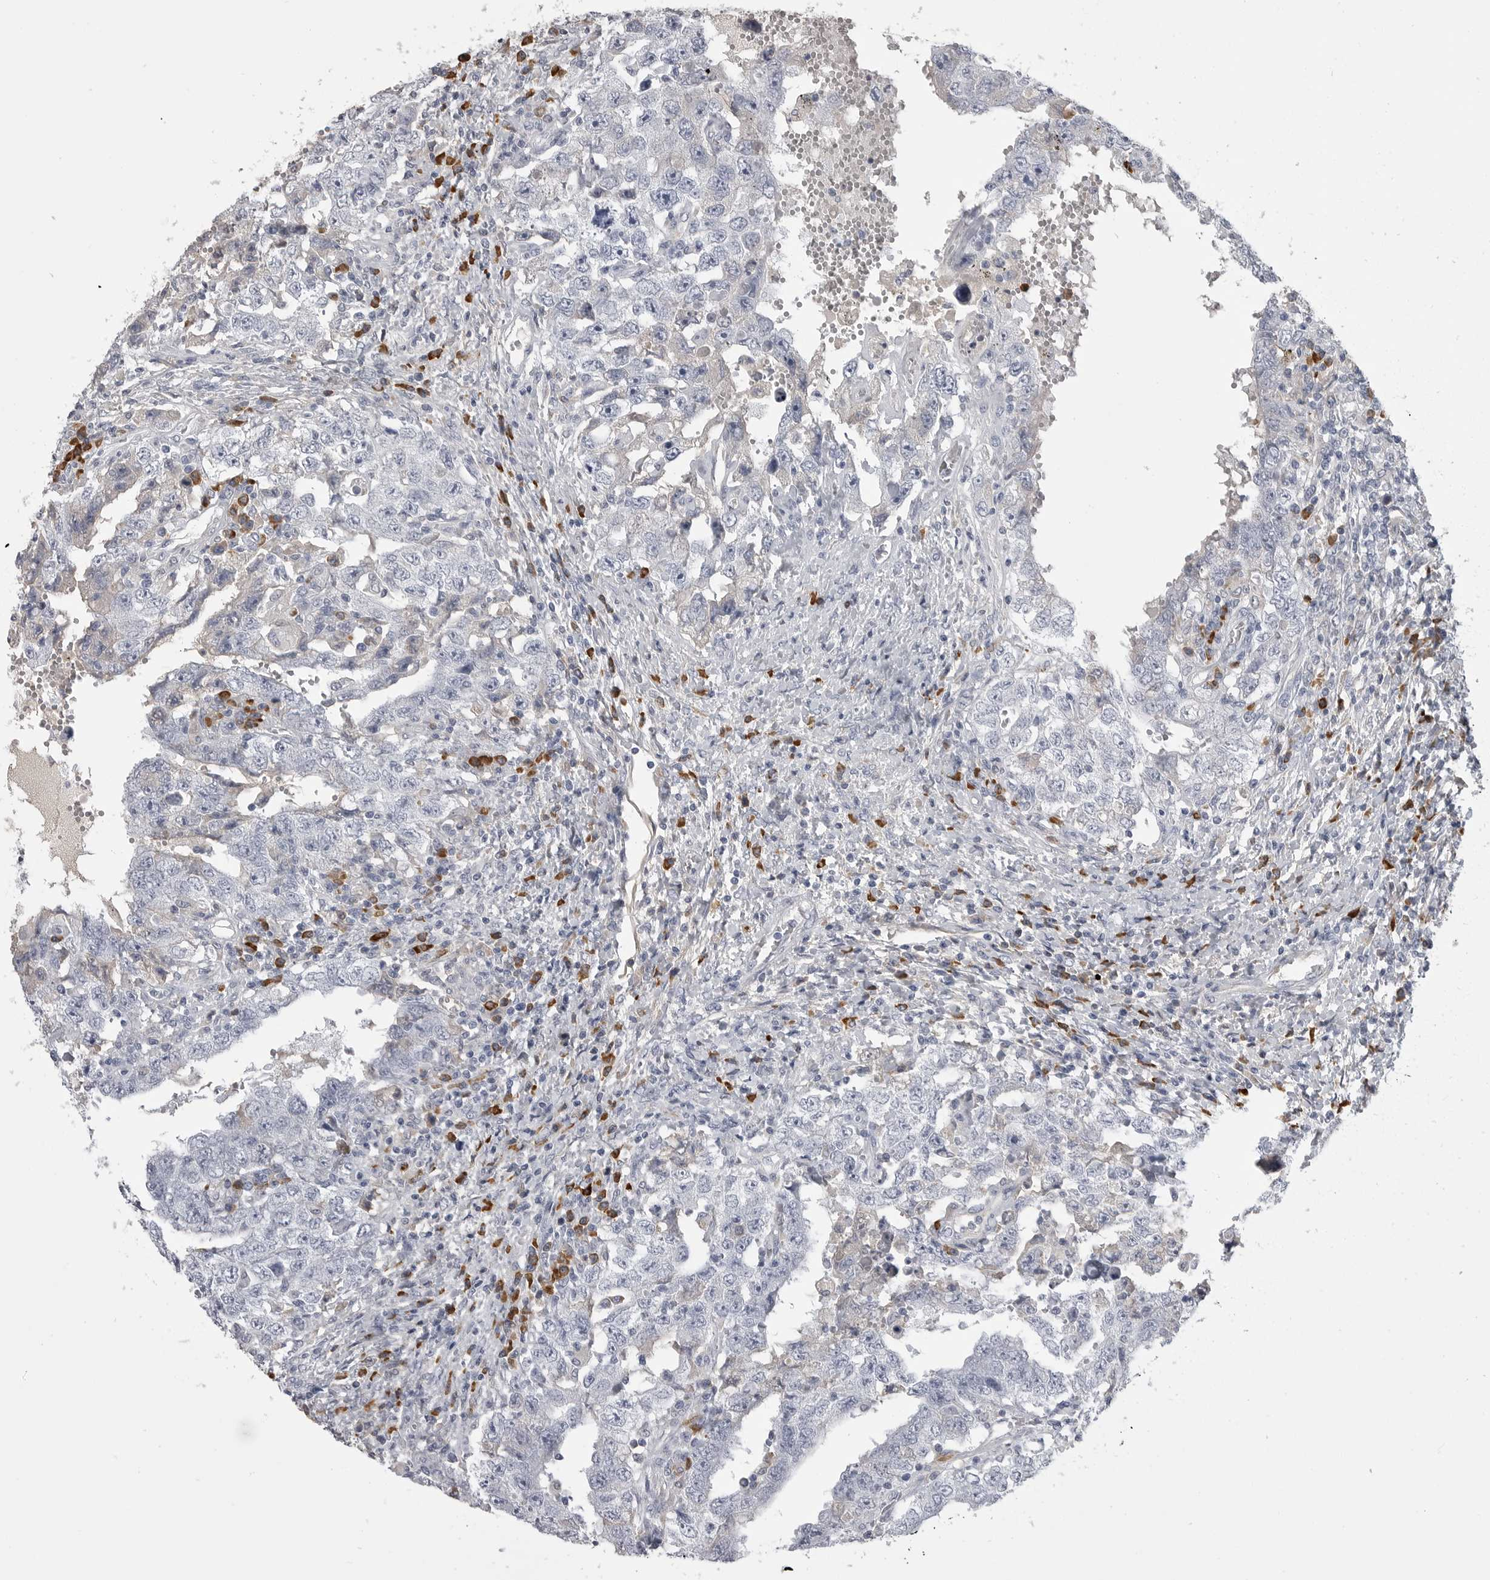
{"staining": {"intensity": "negative", "quantity": "none", "location": "none"}, "tissue": "testis cancer", "cell_type": "Tumor cells", "image_type": "cancer", "snomed": [{"axis": "morphology", "description": "Carcinoma, Embryonal, NOS"}, {"axis": "topography", "description": "Testis"}], "caption": "Human embryonal carcinoma (testis) stained for a protein using immunohistochemistry exhibits no expression in tumor cells.", "gene": "FKBP2", "patient": {"sex": "male", "age": 26}}